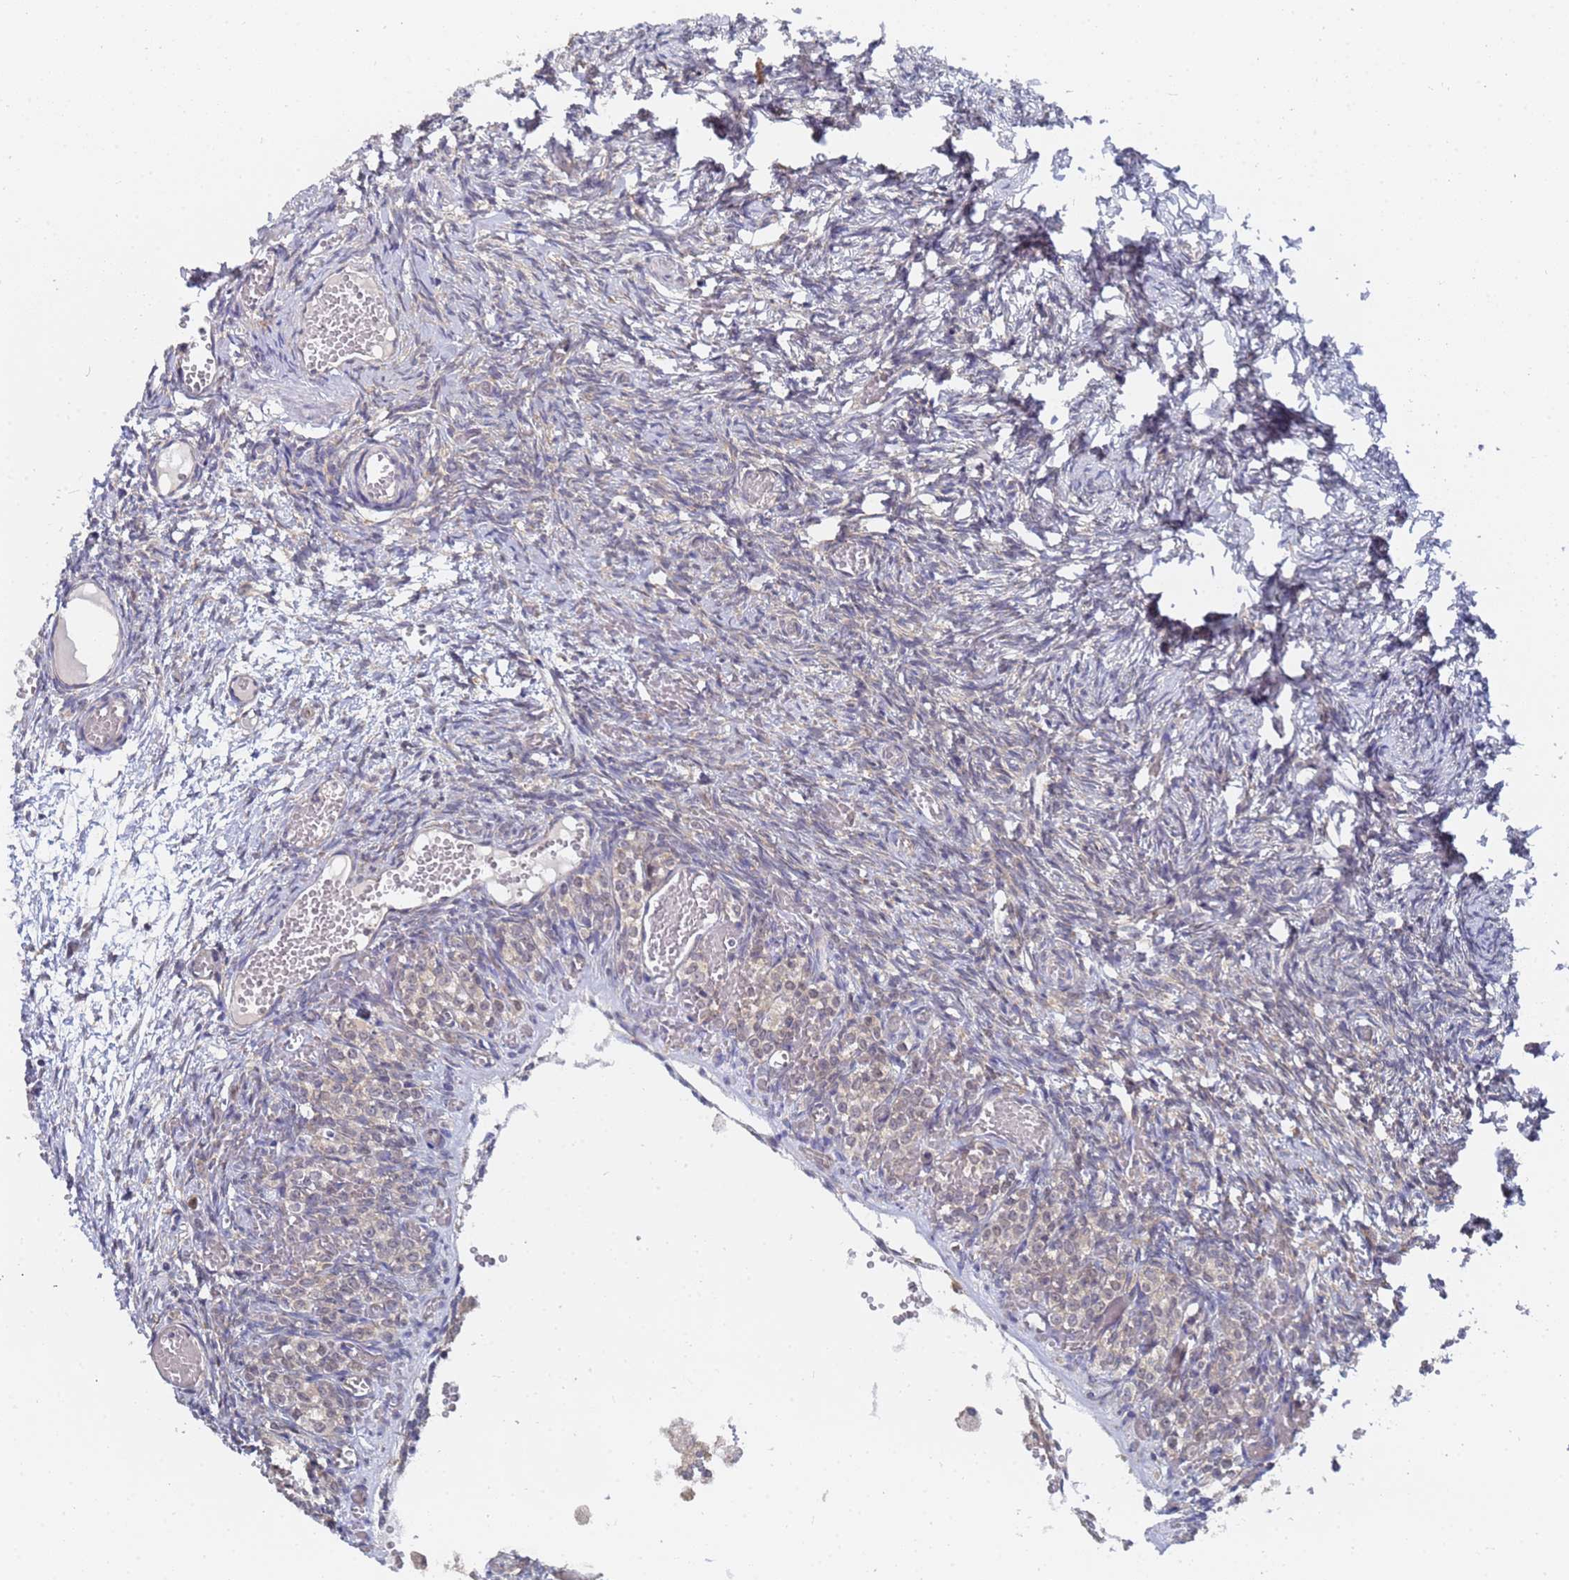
{"staining": {"intensity": "negative", "quantity": "none", "location": "none"}, "tissue": "ovary", "cell_type": "Ovarian stroma cells", "image_type": "normal", "snomed": [{"axis": "morphology", "description": "Adenocarcinoma, NOS"}, {"axis": "topography", "description": "Endometrium"}], "caption": "Ovarian stroma cells show no significant expression in benign ovary. (Stains: DAB (3,3'-diaminobenzidine) IHC with hematoxylin counter stain, Microscopy: brightfield microscopy at high magnification).", "gene": "ALS2CL", "patient": {"sex": "female", "age": 32}}